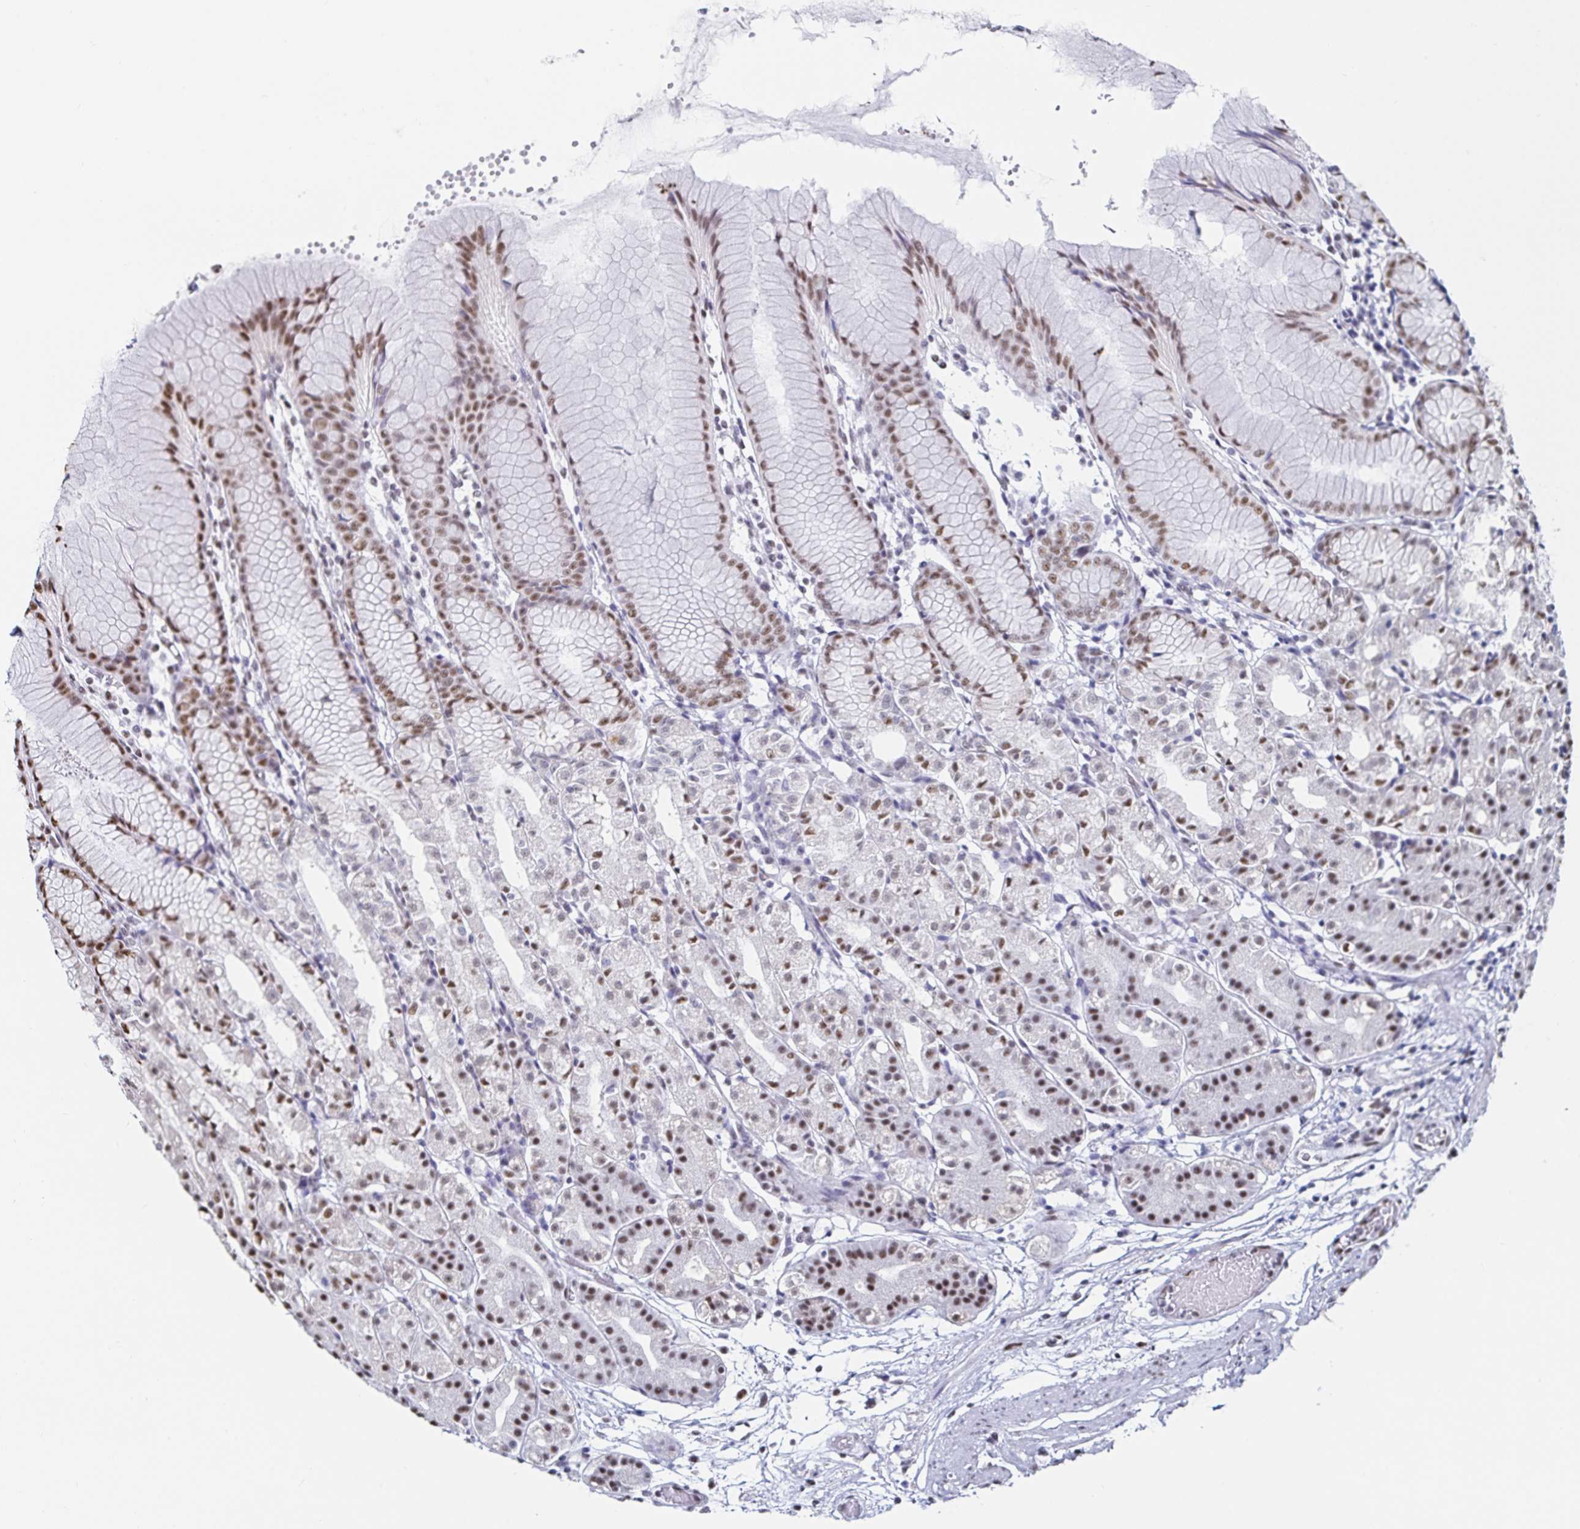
{"staining": {"intensity": "moderate", "quantity": "25%-75%", "location": "nuclear"}, "tissue": "stomach", "cell_type": "Glandular cells", "image_type": "normal", "snomed": [{"axis": "morphology", "description": "Normal tissue, NOS"}, {"axis": "topography", "description": "Stomach"}], "caption": "Stomach stained with immunohistochemistry (IHC) reveals moderate nuclear staining in approximately 25%-75% of glandular cells.", "gene": "DDX39B", "patient": {"sex": "female", "age": 57}}